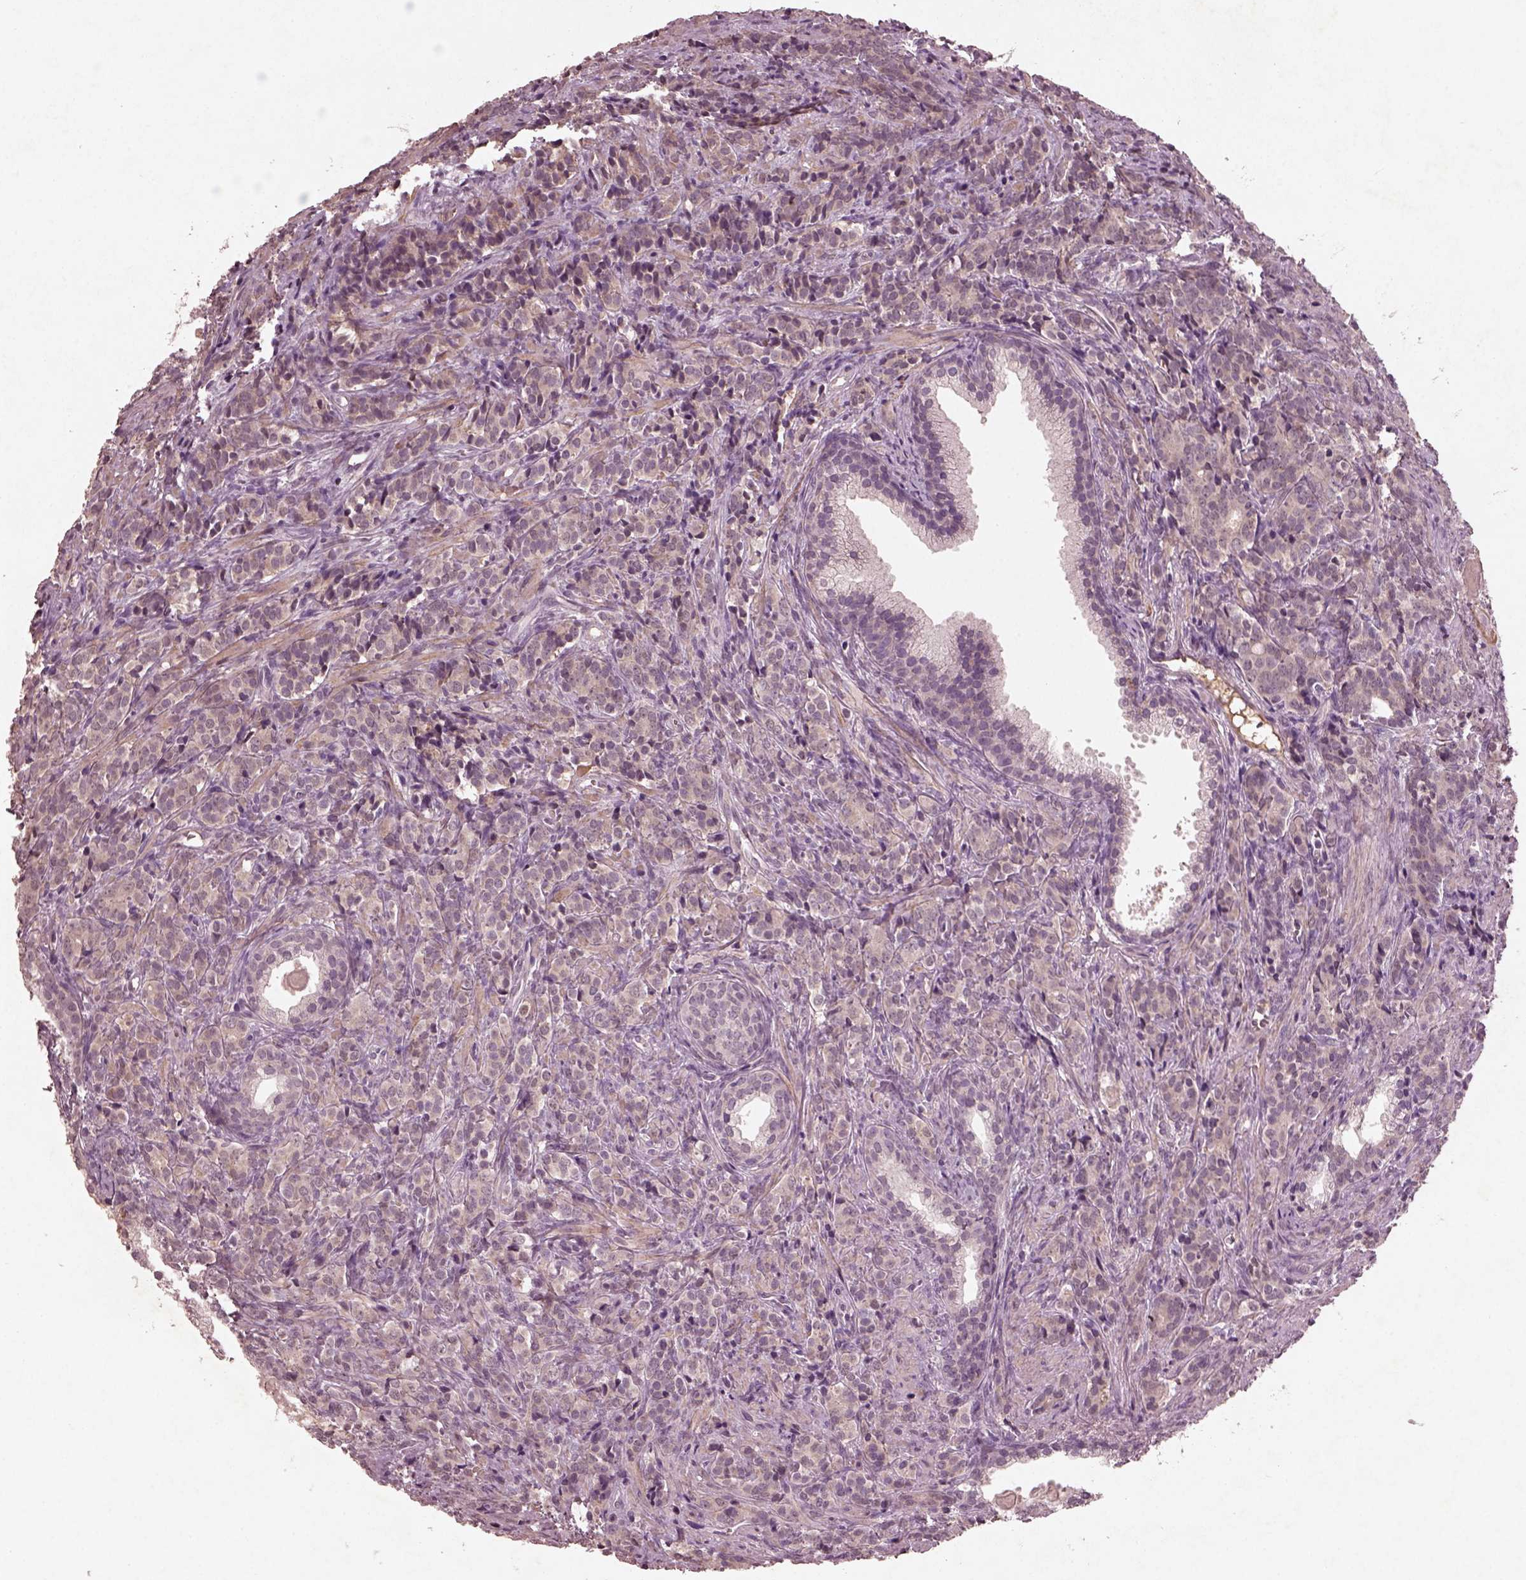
{"staining": {"intensity": "negative", "quantity": "none", "location": "none"}, "tissue": "prostate cancer", "cell_type": "Tumor cells", "image_type": "cancer", "snomed": [{"axis": "morphology", "description": "Adenocarcinoma, High grade"}, {"axis": "topography", "description": "Prostate"}], "caption": "The photomicrograph demonstrates no significant staining in tumor cells of adenocarcinoma (high-grade) (prostate).", "gene": "FRRS1L", "patient": {"sex": "male", "age": 84}}